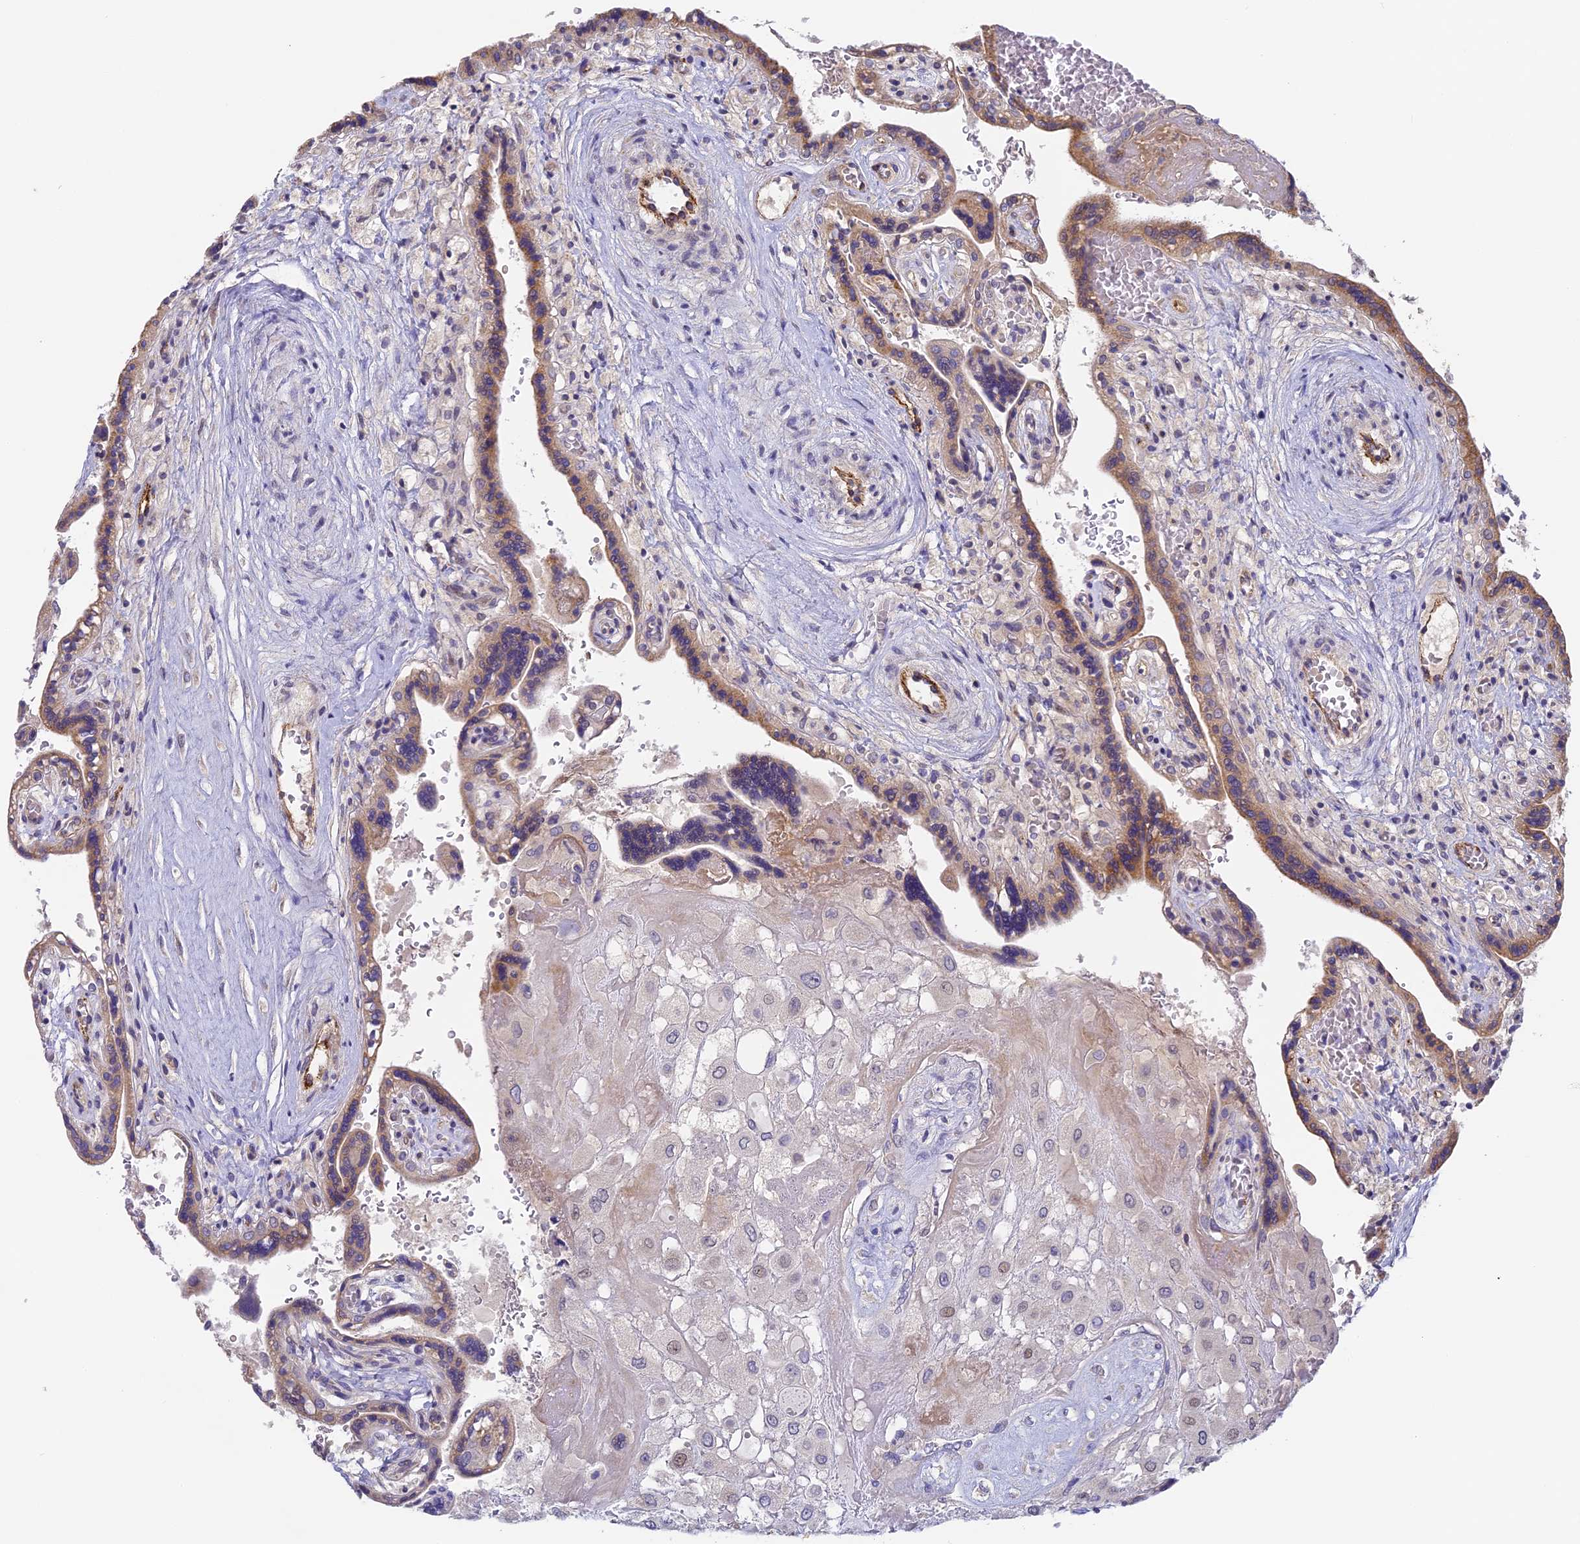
{"staining": {"intensity": "weak", "quantity": "<25%", "location": "nuclear"}, "tissue": "placenta", "cell_type": "Decidual cells", "image_type": "normal", "snomed": [{"axis": "morphology", "description": "Normal tissue, NOS"}, {"axis": "topography", "description": "Placenta"}], "caption": "Placenta was stained to show a protein in brown. There is no significant expression in decidual cells. Nuclei are stained in blue.", "gene": "DNAAF10", "patient": {"sex": "female", "age": 37}}